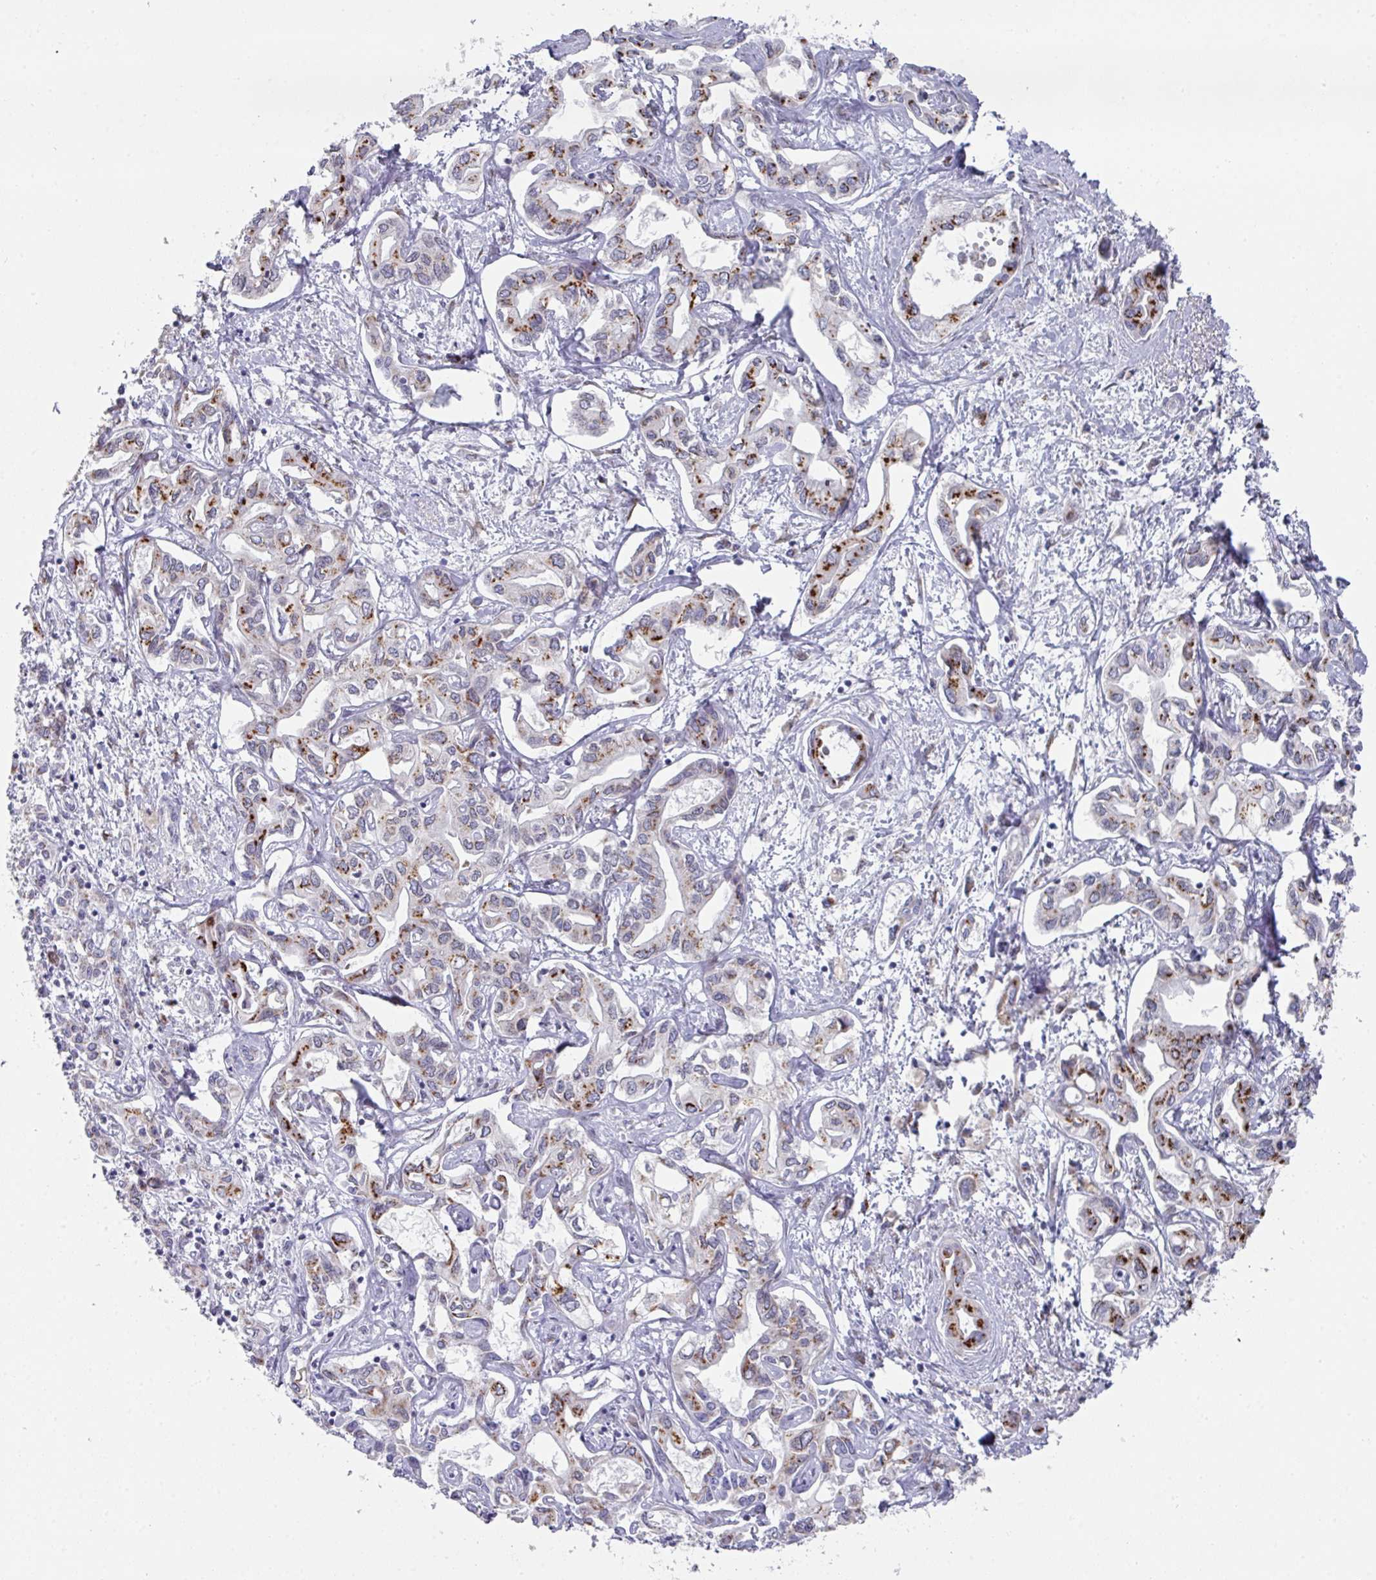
{"staining": {"intensity": "moderate", "quantity": "25%-75%", "location": "cytoplasmic/membranous"}, "tissue": "liver cancer", "cell_type": "Tumor cells", "image_type": "cancer", "snomed": [{"axis": "morphology", "description": "Cholangiocarcinoma"}, {"axis": "topography", "description": "Liver"}], "caption": "The micrograph shows a brown stain indicating the presence of a protein in the cytoplasmic/membranous of tumor cells in liver cancer (cholangiocarcinoma).", "gene": "VKORC1L1", "patient": {"sex": "female", "age": 64}}